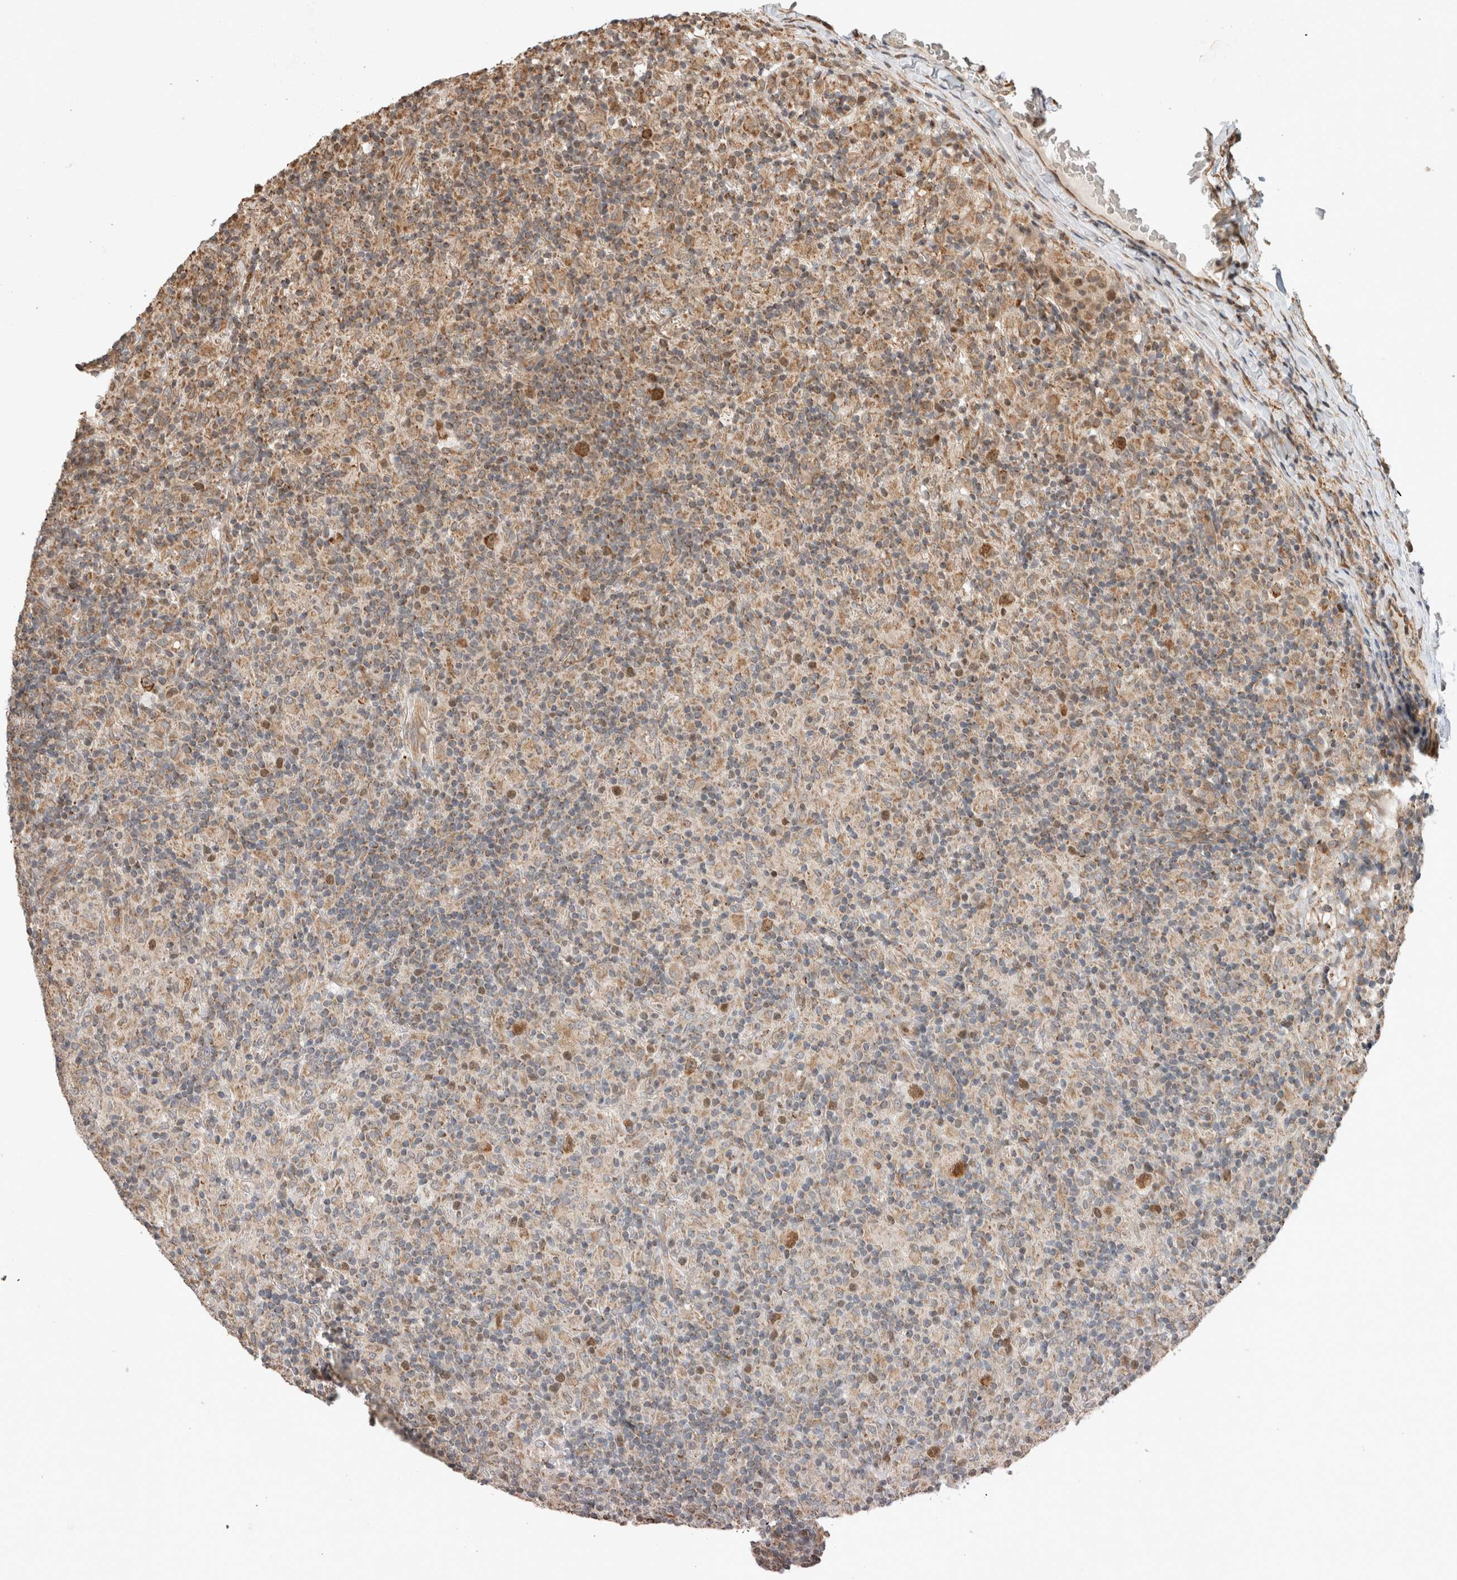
{"staining": {"intensity": "moderate", "quantity": ">75%", "location": "cytoplasmic/membranous,nuclear"}, "tissue": "lymphoma", "cell_type": "Tumor cells", "image_type": "cancer", "snomed": [{"axis": "morphology", "description": "Hodgkin's disease, NOS"}, {"axis": "topography", "description": "Lymph node"}], "caption": "An image of lymphoma stained for a protein exhibits moderate cytoplasmic/membranous and nuclear brown staining in tumor cells.", "gene": "GINS4", "patient": {"sex": "male", "age": 70}}